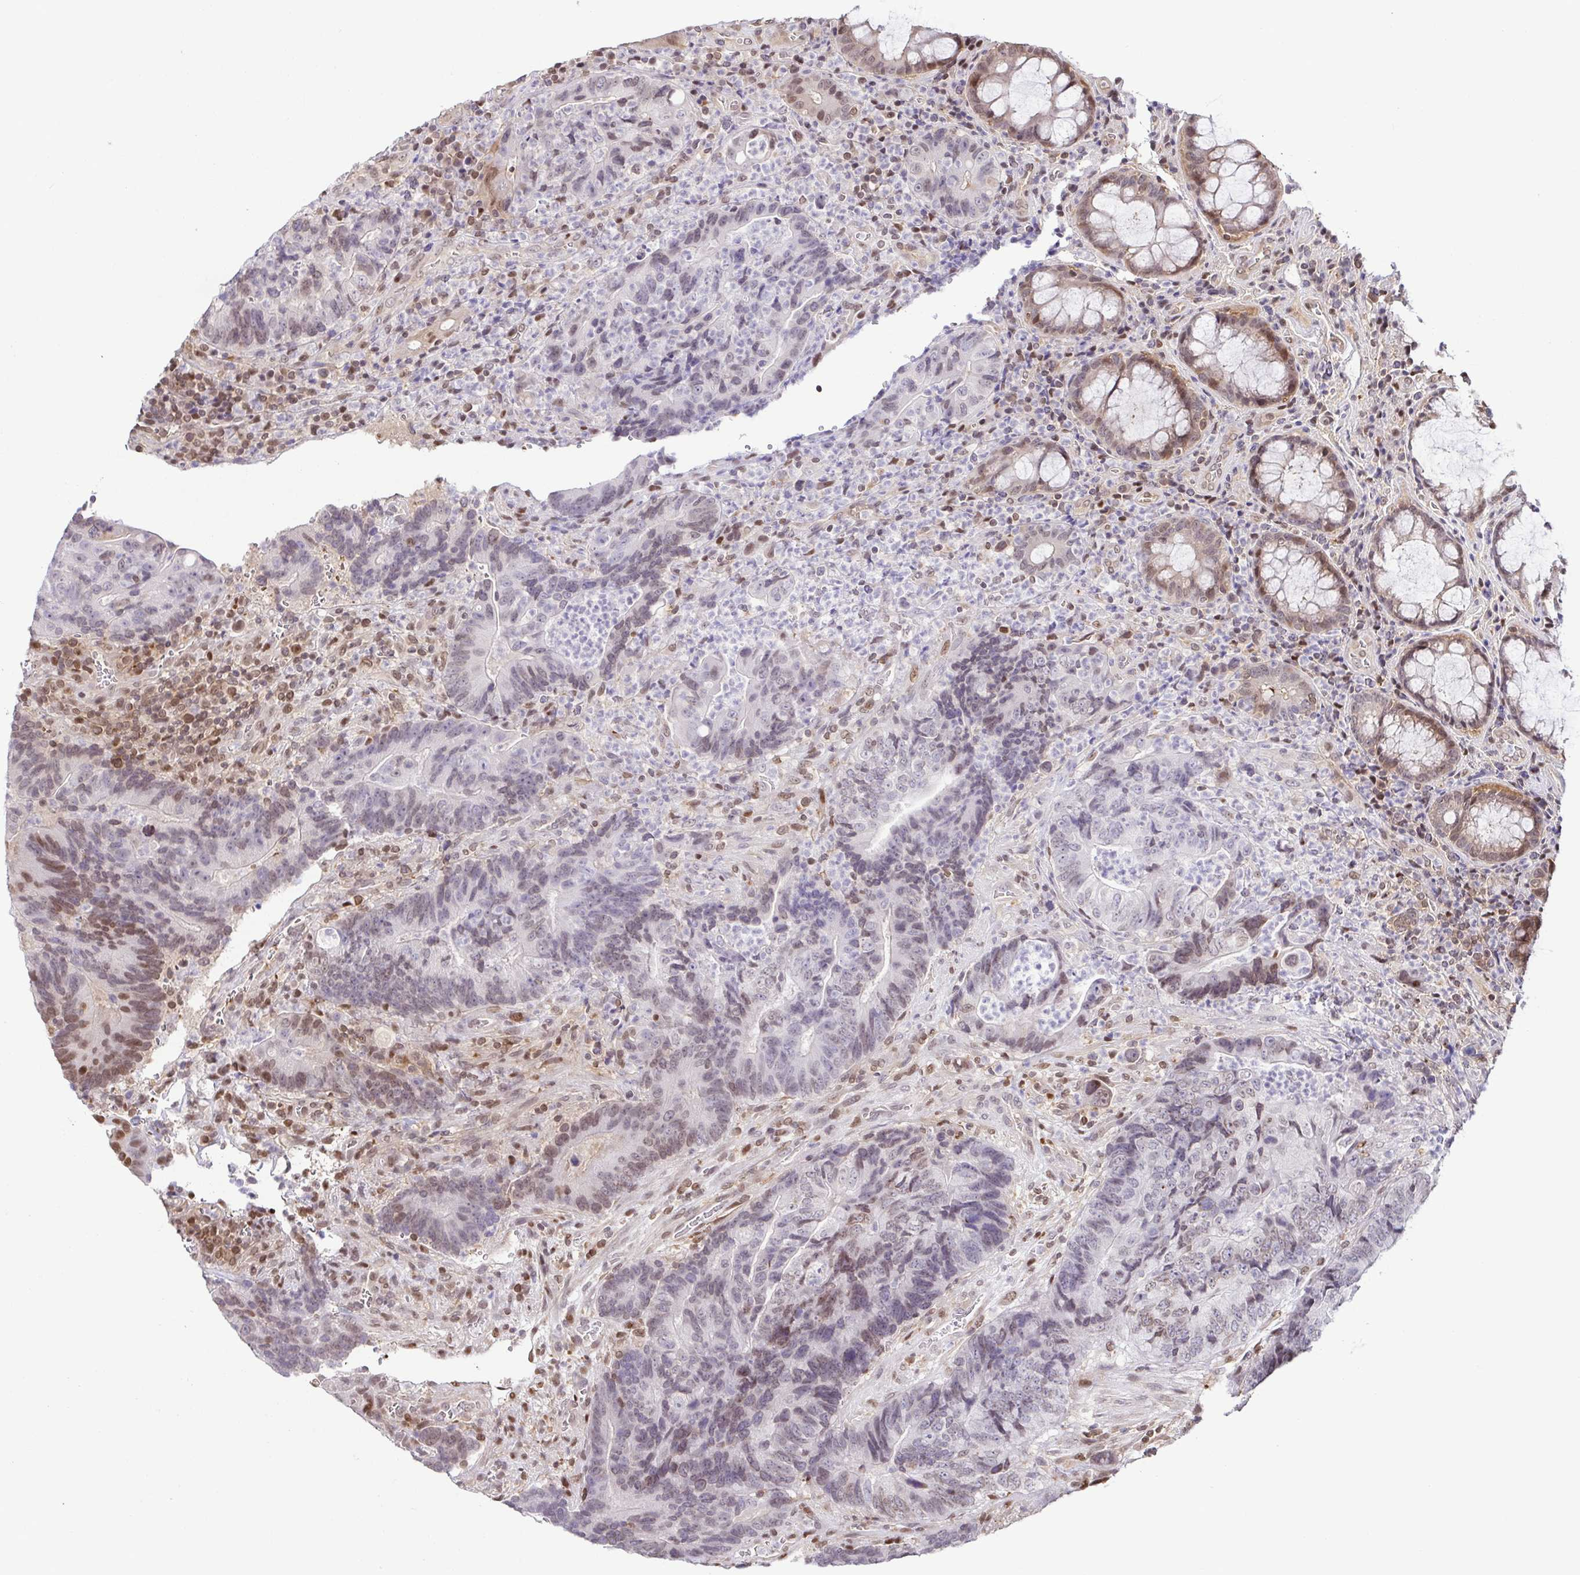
{"staining": {"intensity": "weak", "quantity": "25%-75%", "location": "nuclear"}, "tissue": "colorectal cancer", "cell_type": "Tumor cells", "image_type": "cancer", "snomed": [{"axis": "morphology", "description": "Normal tissue, NOS"}, {"axis": "morphology", "description": "Adenocarcinoma, NOS"}, {"axis": "topography", "description": "Colon"}], "caption": "A micrograph of human colorectal adenocarcinoma stained for a protein shows weak nuclear brown staining in tumor cells.", "gene": "PSMB9", "patient": {"sex": "female", "age": 48}}